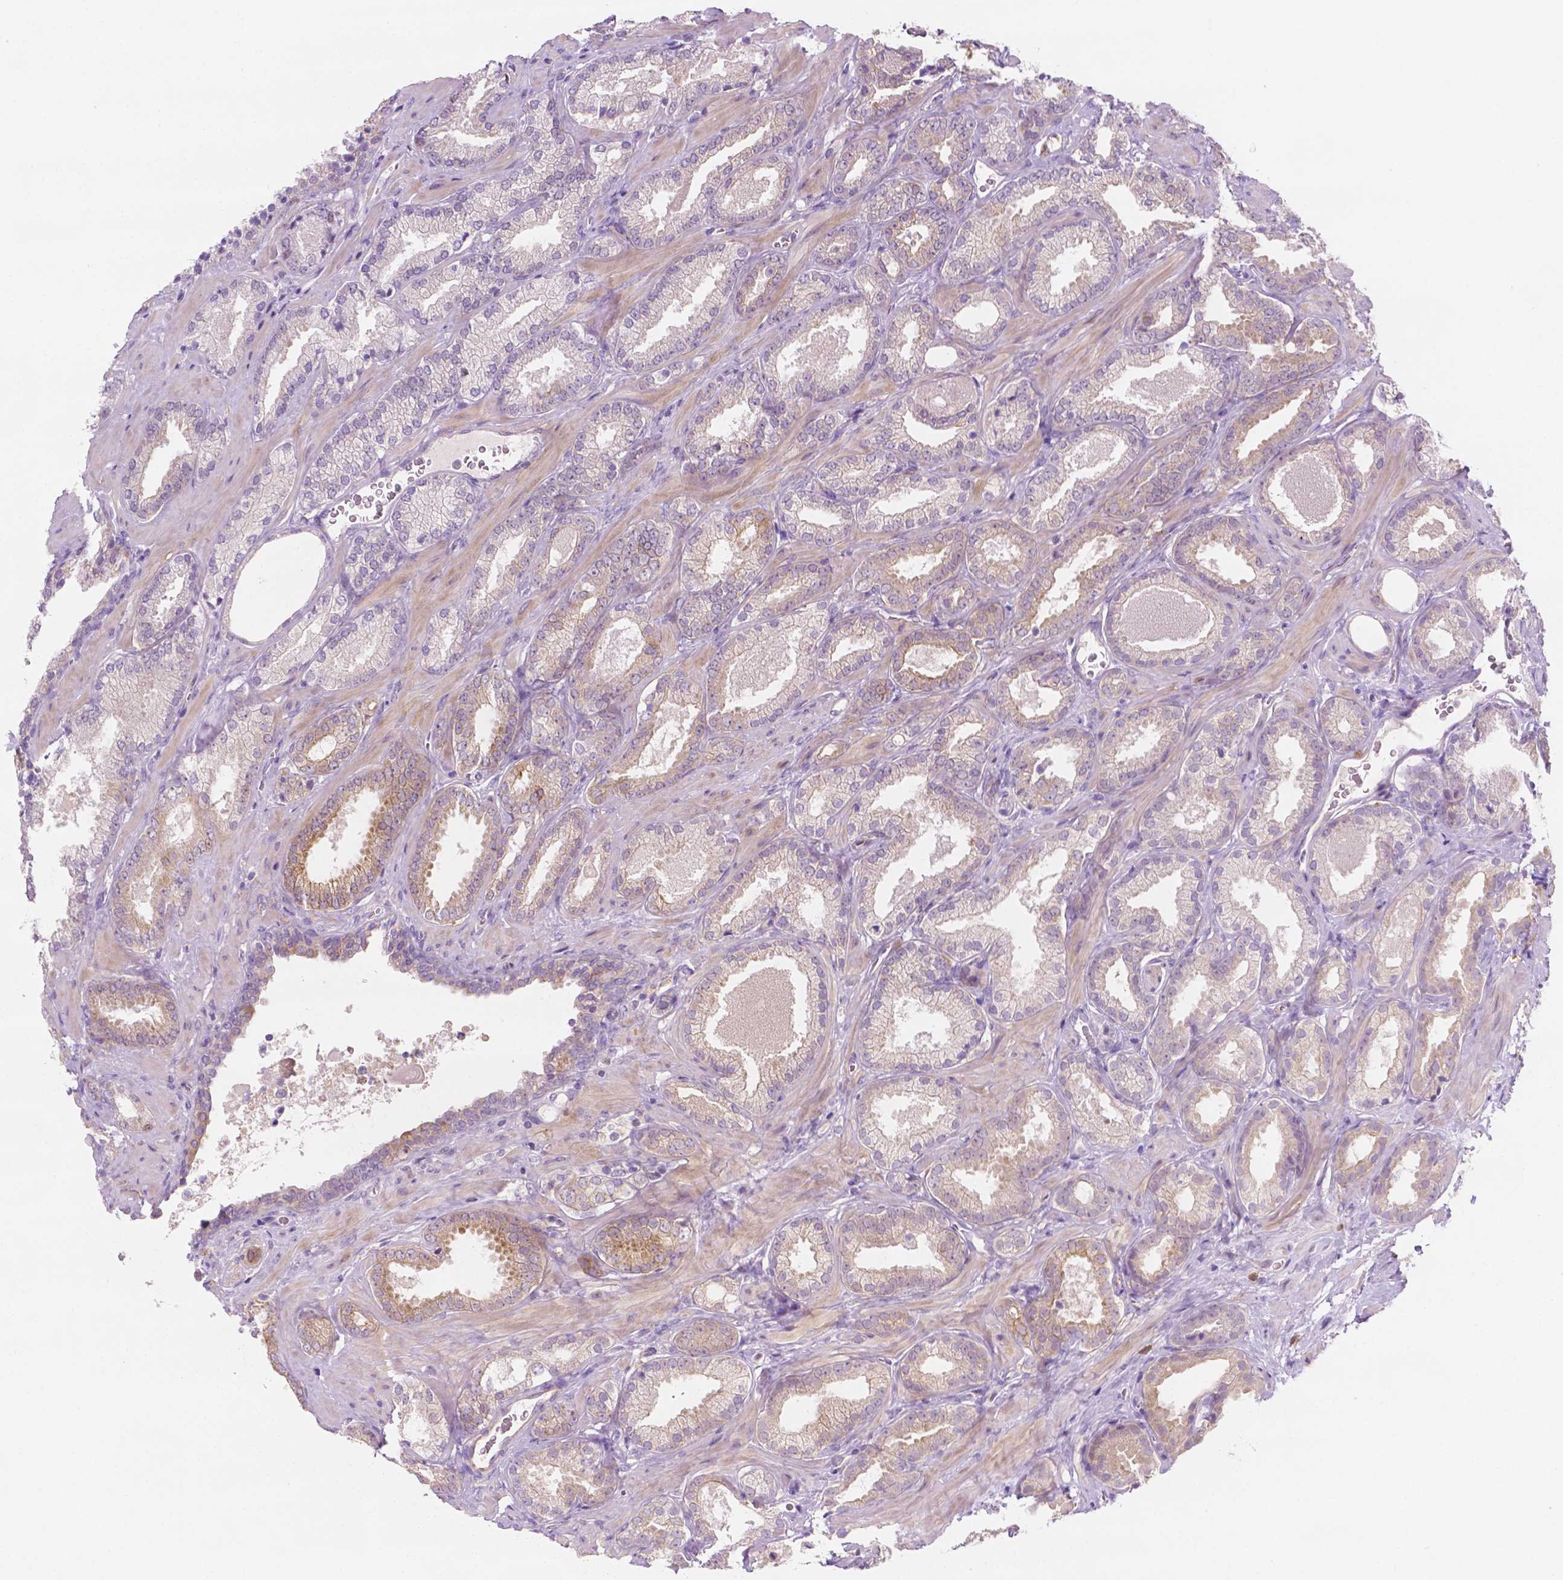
{"staining": {"intensity": "weak", "quantity": "25%-75%", "location": "cytoplasmic/membranous"}, "tissue": "prostate cancer", "cell_type": "Tumor cells", "image_type": "cancer", "snomed": [{"axis": "morphology", "description": "Adenocarcinoma, Low grade"}, {"axis": "topography", "description": "Prostate"}], "caption": "This is a histology image of immunohistochemistry (IHC) staining of prostate adenocarcinoma (low-grade), which shows weak expression in the cytoplasmic/membranous of tumor cells.", "gene": "EPPK1", "patient": {"sex": "male", "age": 62}}